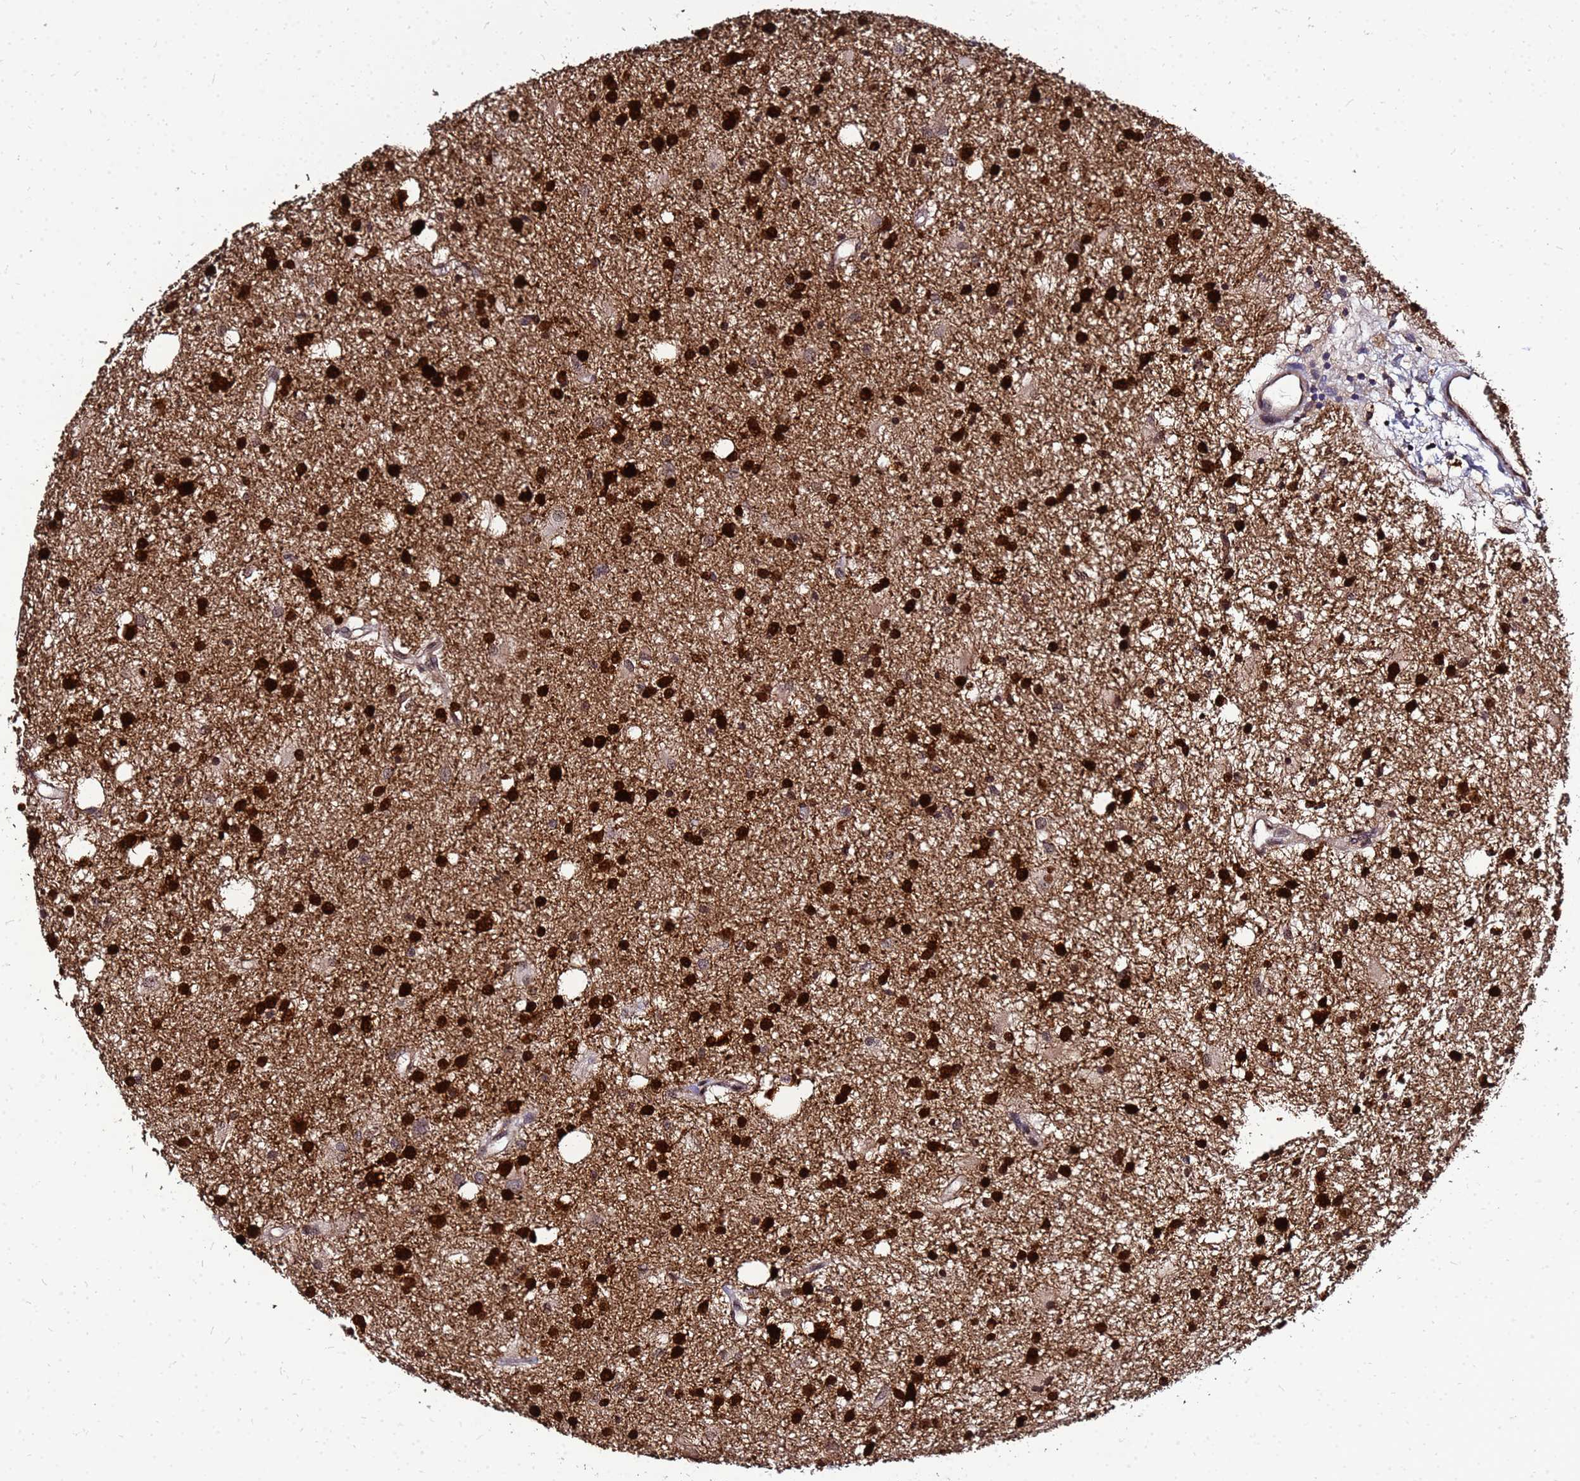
{"staining": {"intensity": "strong", "quantity": ">75%", "location": "cytoplasmic/membranous,nuclear"}, "tissue": "glioma", "cell_type": "Tumor cells", "image_type": "cancer", "snomed": [{"axis": "morphology", "description": "Glioma, malignant, High grade"}, {"axis": "topography", "description": "Brain"}], "caption": "About >75% of tumor cells in glioma show strong cytoplasmic/membranous and nuclear protein positivity as visualized by brown immunohistochemical staining.", "gene": "DBNDD2", "patient": {"sex": "male", "age": 77}}